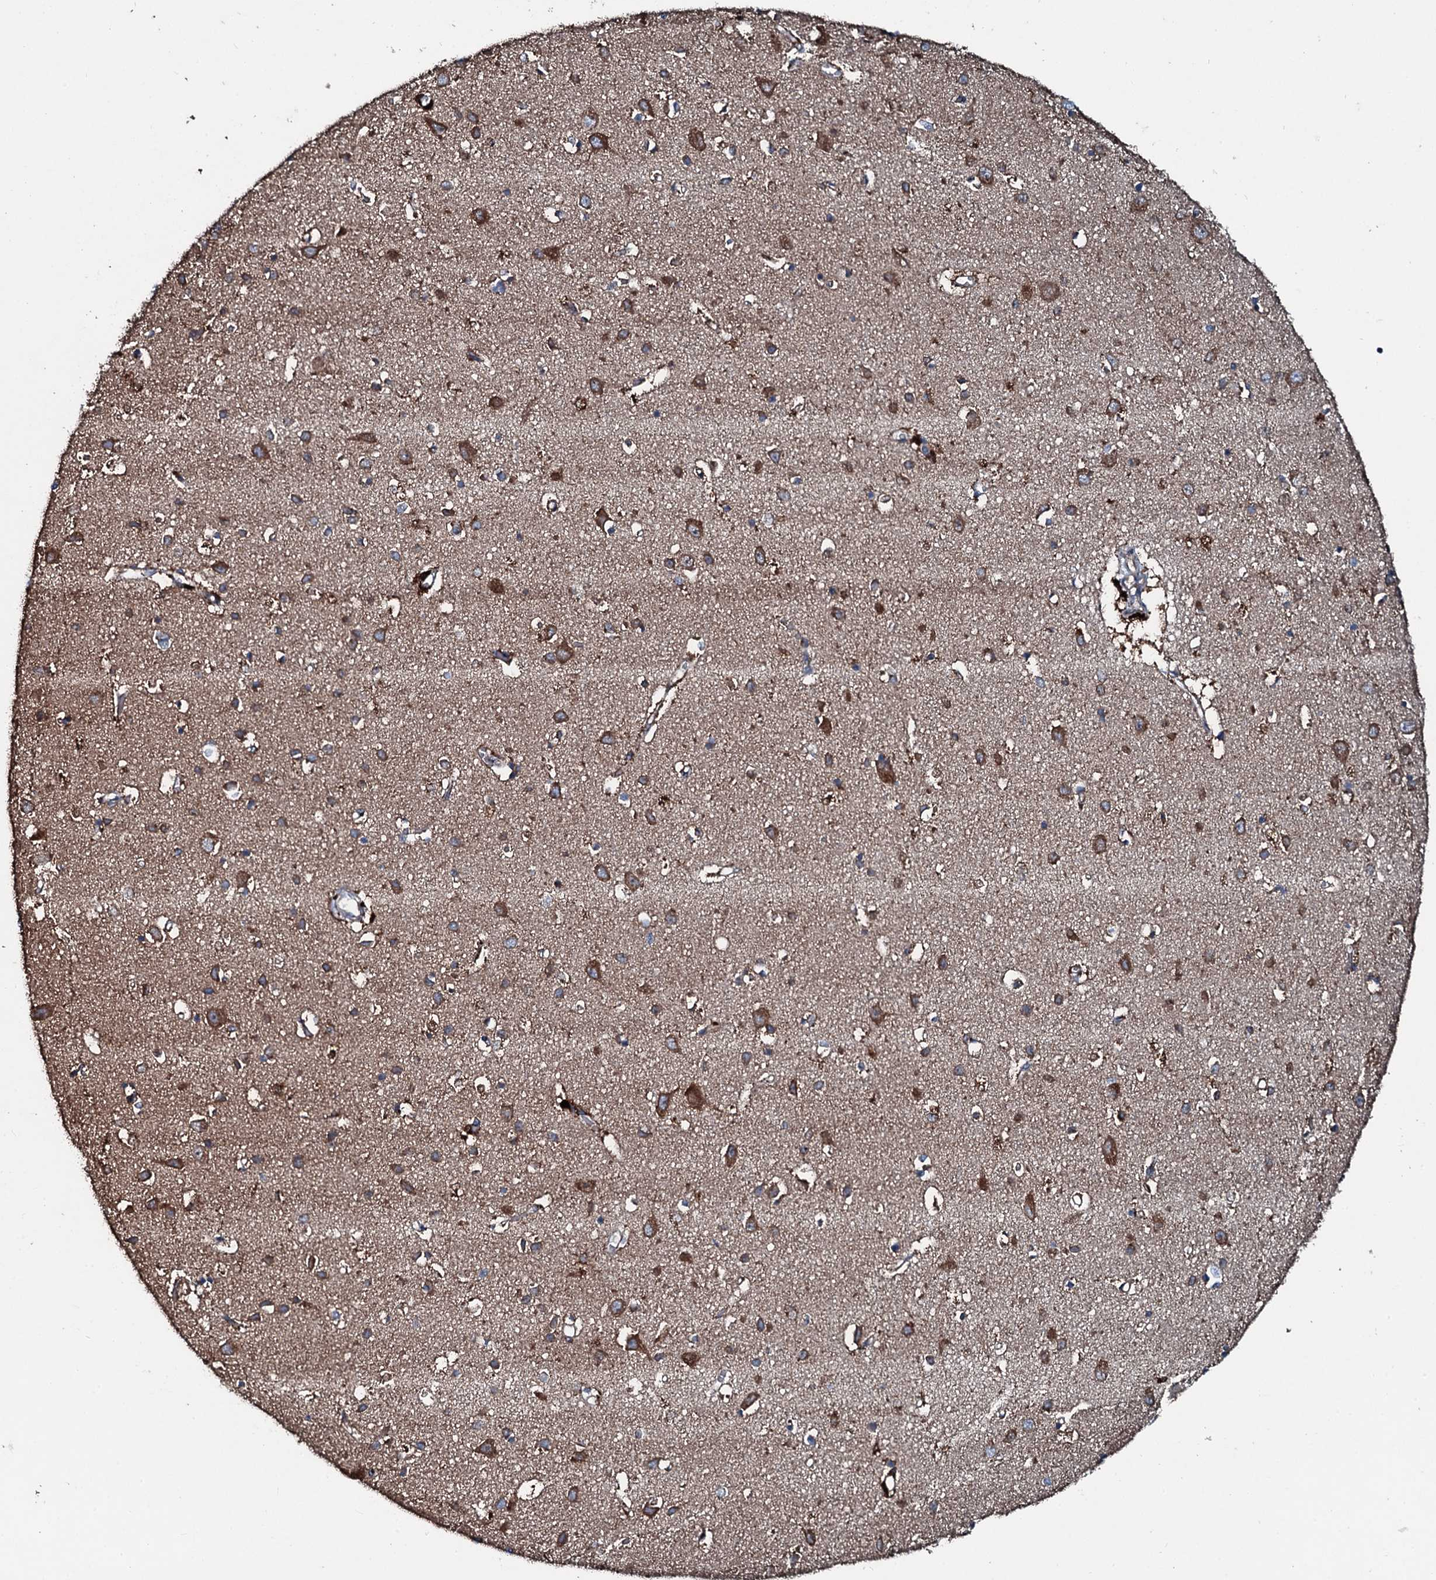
{"staining": {"intensity": "negative", "quantity": "none", "location": "none"}, "tissue": "cerebral cortex", "cell_type": "Endothelial cells", "image_type": "normal", "snomed": [{"axis": "morphology", "description": "Normal tissue, NOS"}, {"axis": "topography", "description": "Cerebral cortex"}], "caption": "High power microscopy micrograph of an IHC micrograph of normal cerebral cortex, revealing no significant staining in endothelial cells. (Stains: DAB (3,3'-diaminobenzidine) immunohistochemistry with hematoxylin counter stain, Microscopy: brightfield microscopy at high magnification).", "gene": "ACSS3", "patient": {"sex": "female", "age": 64}}